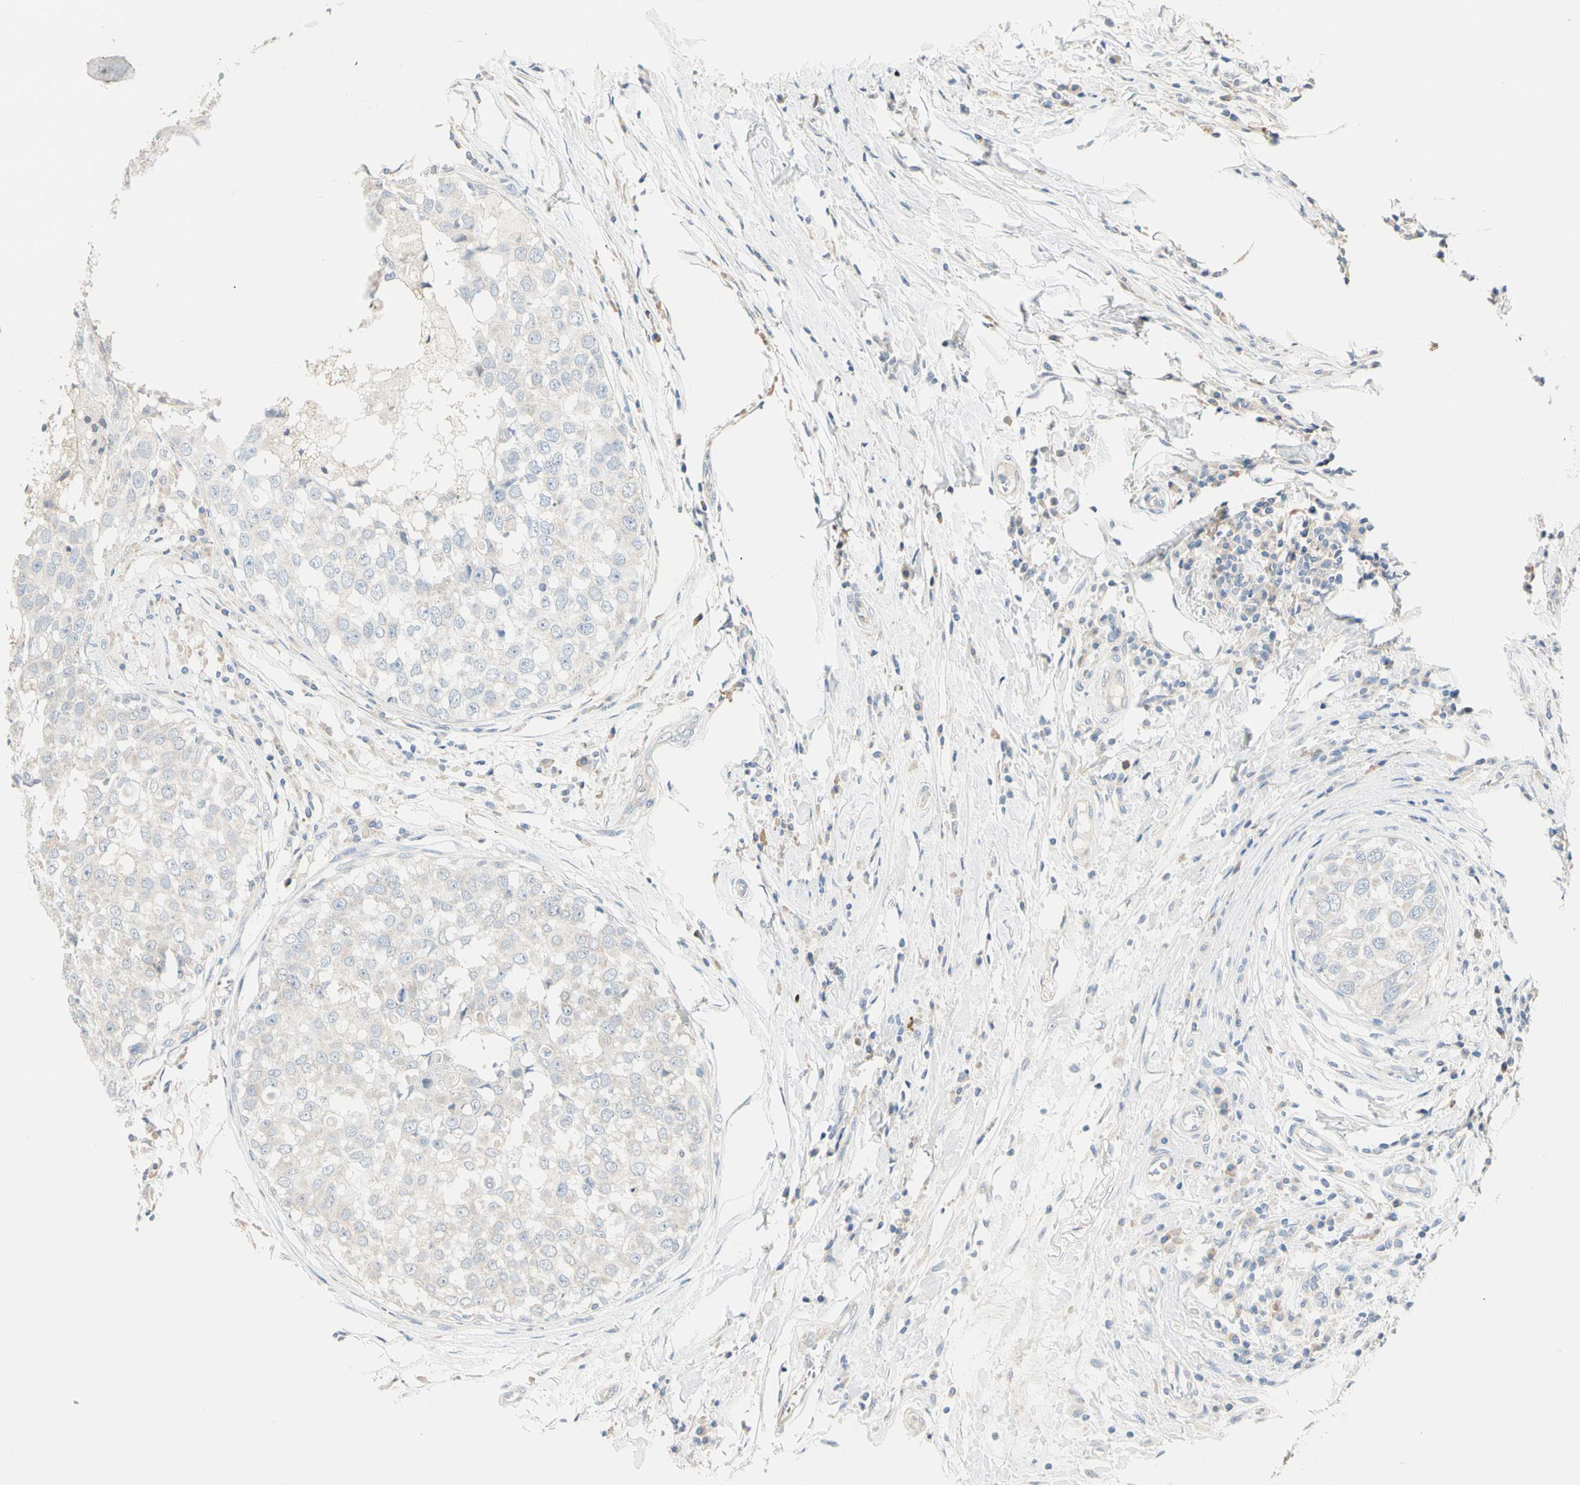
{"staining": {"intensity": "negative", "quantity": "none", "location": "none"}, "tissue": "breast cancer", "cell_type": "Tumor cells", "image_type": "cancer", "snomed": [{"axis": "morphology", "description": "Duct carcinoma"}, {"axis": "topography", "description": "Breast"}], "caption": "This is a photomicrograph of immunohistochemistry (IHC) staining of breast cancer (intraductal carcinoma), which shows no expression in tumor cells.", "gene": "GPR153", "patient": {"sex": "female", "age": 27}}